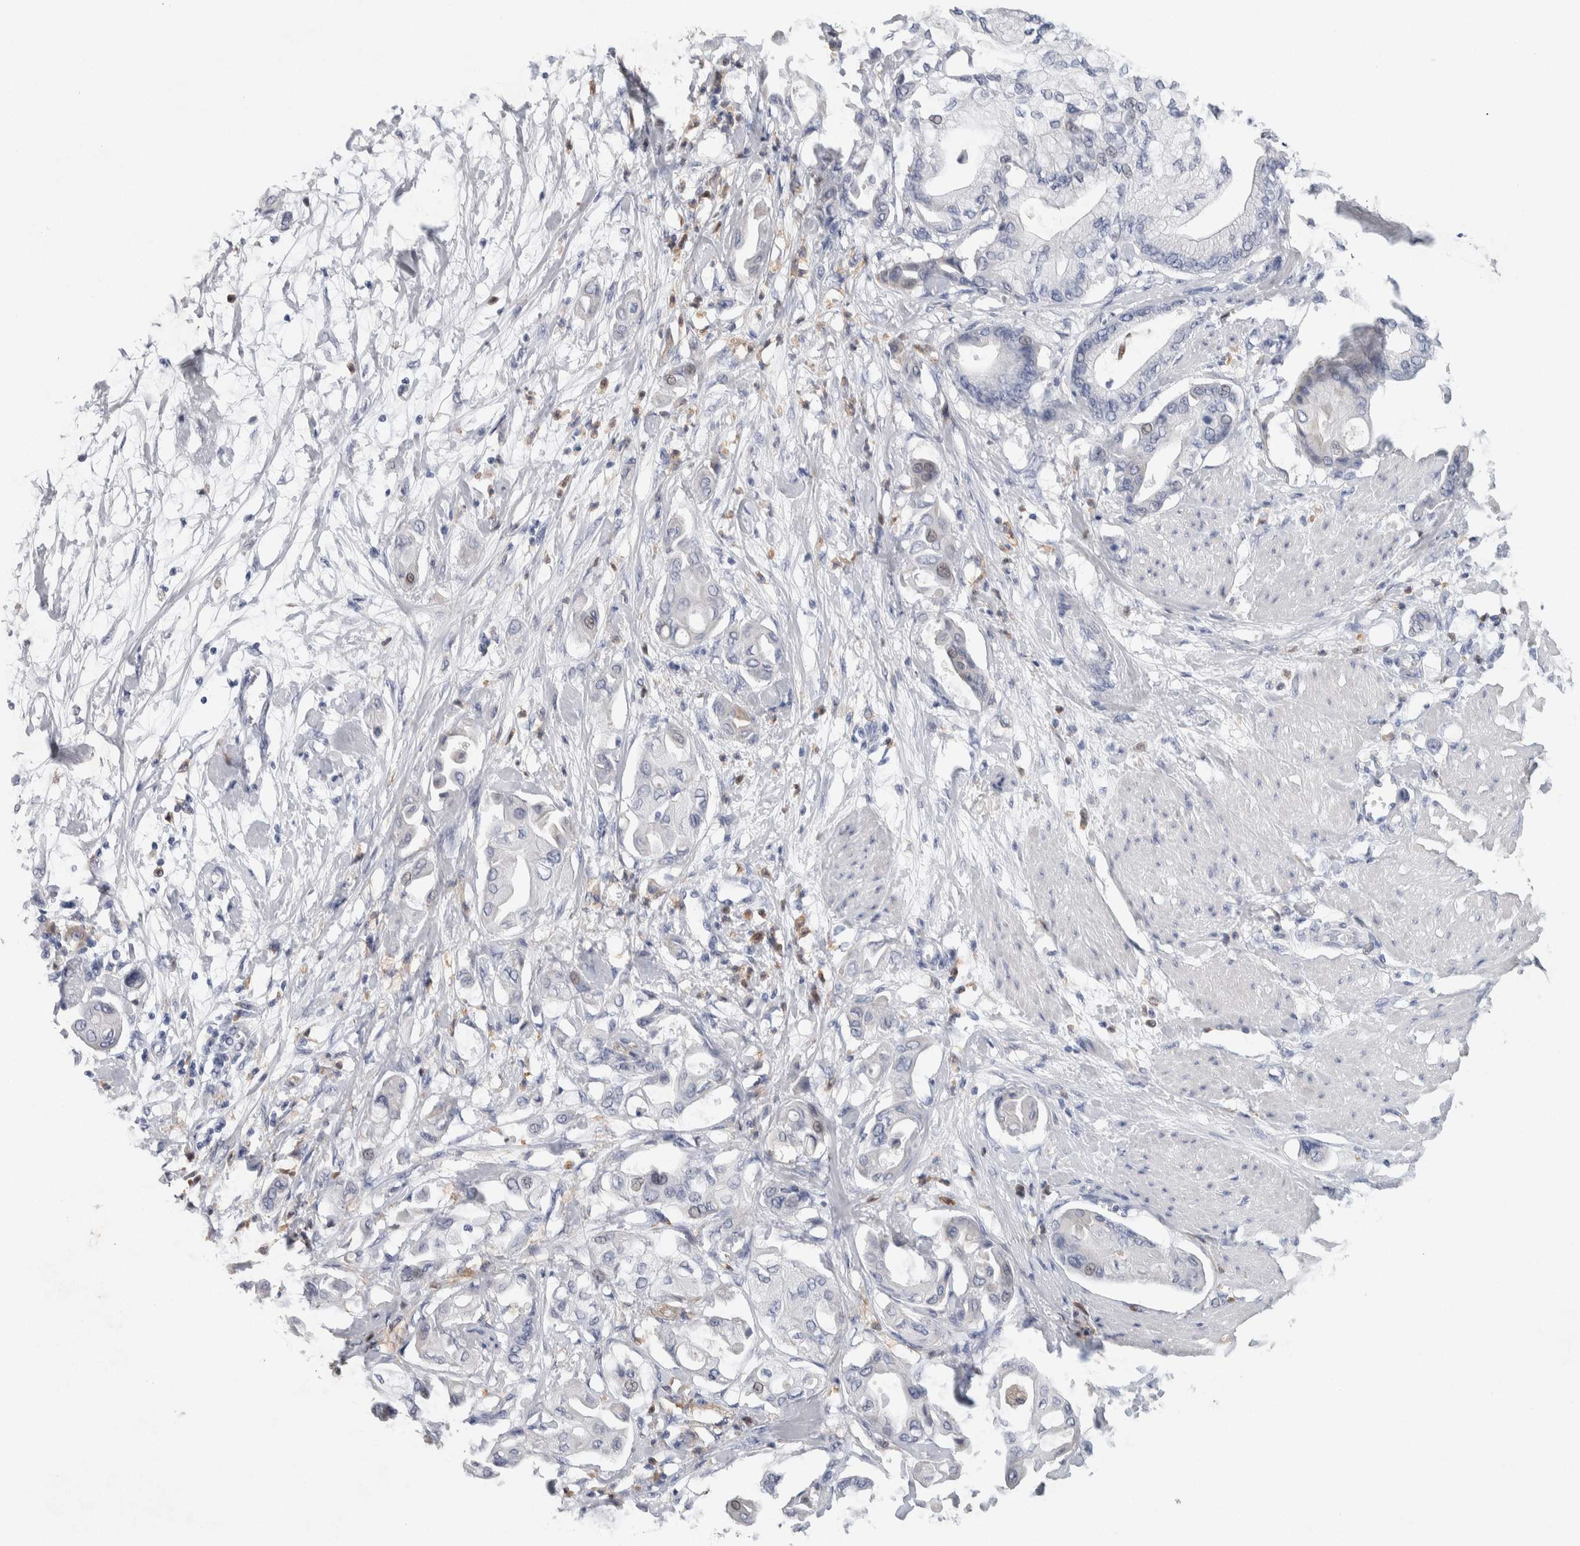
{"staining": {"intensity": "negative", "quantity": "none", "location": "none"}, "tissue": "pancreatic cancer", "cell_type": "Tumor cells", "image_type": "cancer", "snomed": [{"axis": "morphology", "description": "Adenocarcinoma, NOS"}, {"axis": "morphology", "description": "Adenocarcinoma, metastatic, NOS"}, {"axis": "topography", "description": "Lymph node"}, {"axis": "topography", "description": "Pancreas"}, {"axis": "topography", "description": "Duodenum"}], "caption": "This is a image of immunohistochemistry (IHC) staining of metastatic adenocarcinoma (pancreatic), which shows no expression in tumor cells.", "gene": "NCF2", "patient": {"sex": "female", "age": 64}}